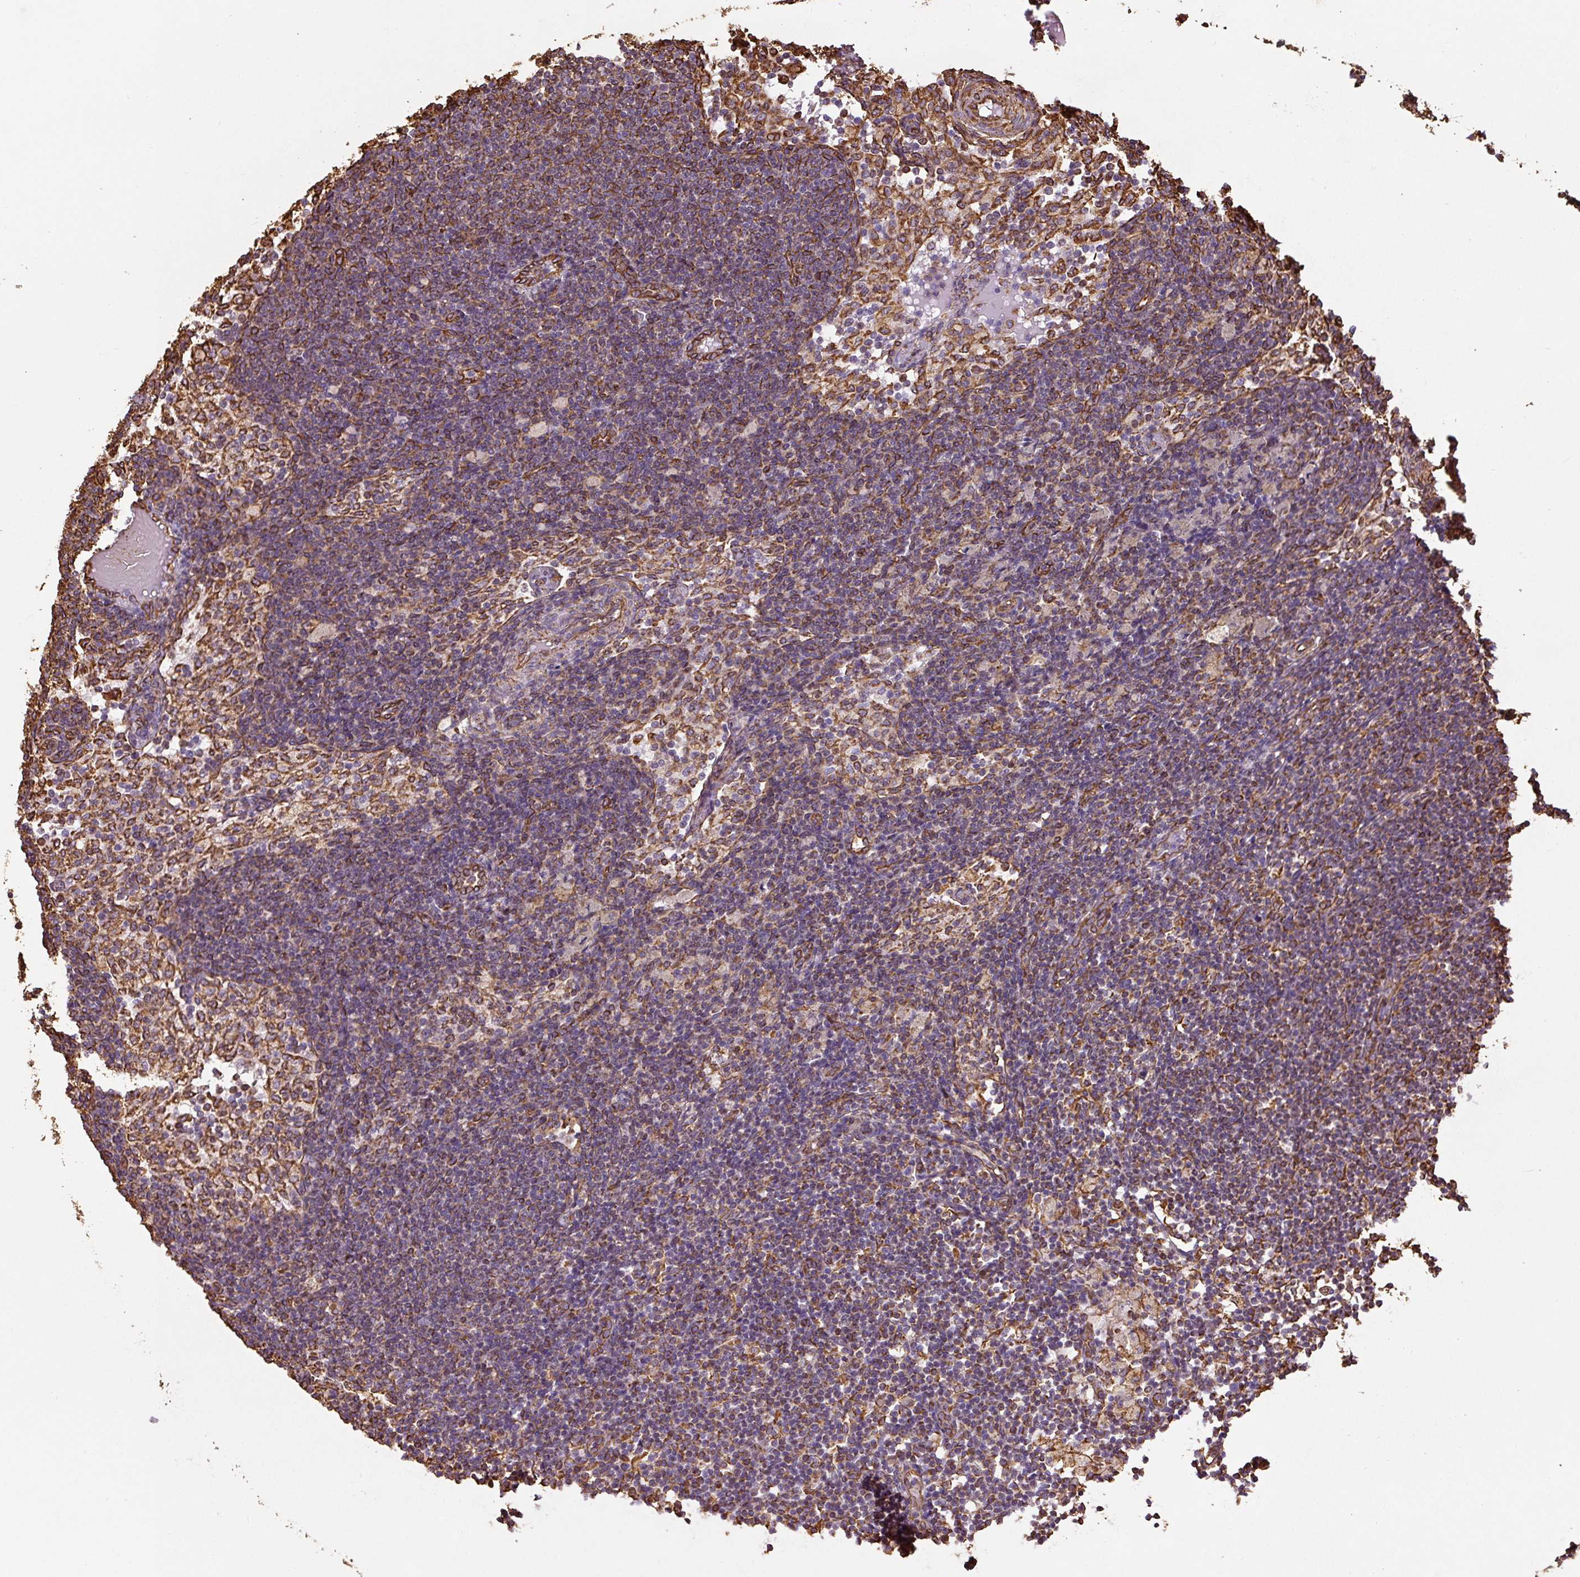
{"staining": {"intensity": "moderate", "quantity": "<25%", "location": "cytoplasmic/membranous"}, "tissue": "lymph node", "cell_type": "Germinal center cells", "image_type": "normal", "snomed": [{"axis": "morphology", "description": "Normal tissue, NOS"}, {"axis": "topography", "description": "Lymph node"}], "caption": "Lymph node stained with IHC reveals moderate cytoplasmic/membranous positivity in about <25% of germinal center cells. The protein of interest is shown in brown color, while the nuclei are stained blue.", "gene": "VIM", "patient": {"sex": "male", "age": 49}}